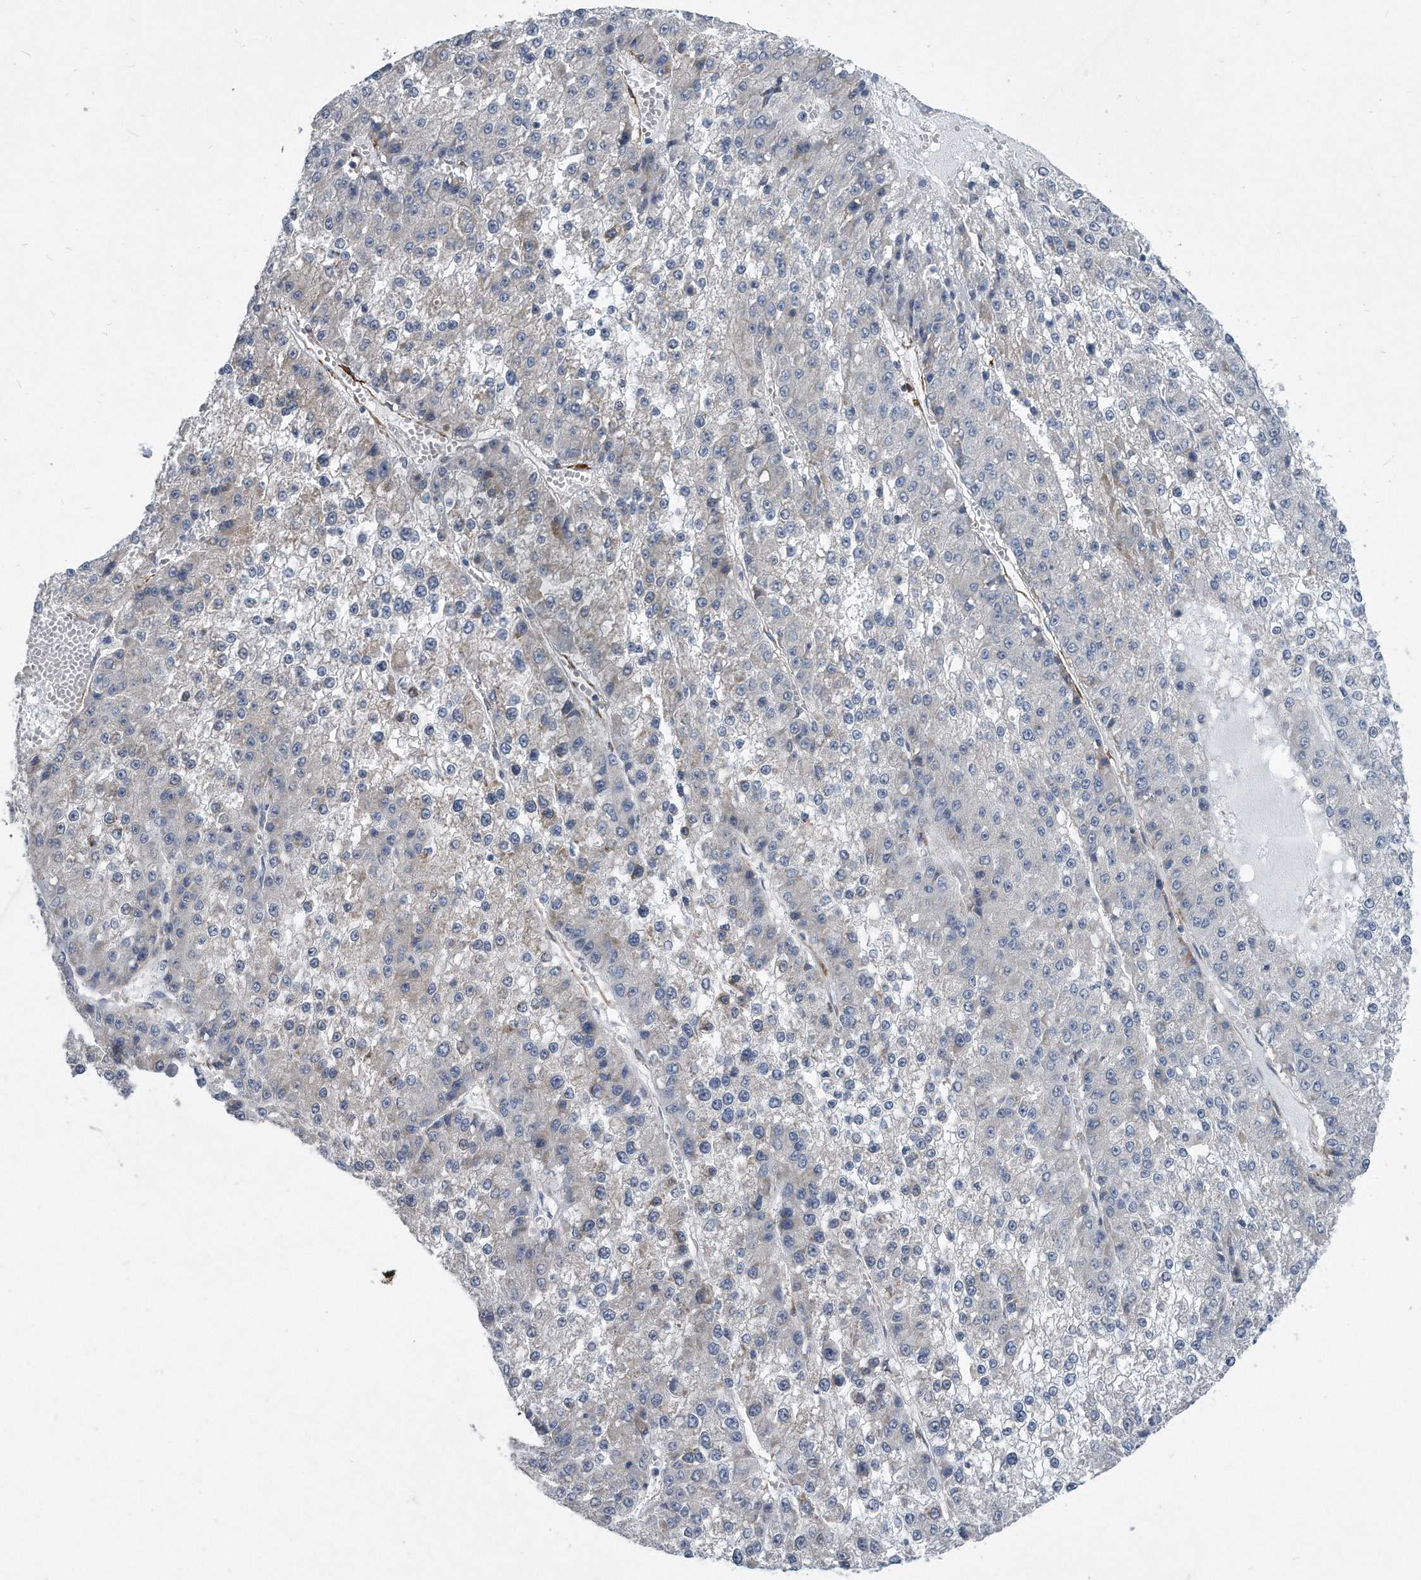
{"staining": {"intensity": "negative", "quantity": "none", "location": "none"}, "tissue": "liver cancer", "cell_type": "Tumor cells", "image_type": "cancer", "snomed": [{"axis": "morphology", "description": "Carcinoma, Hepatocellular, NOS"}, {"axis": "topography", "description": "Liver"}], "caption": "Protein analysis of liver hepatocellular carcinoma exhibits no significant staining in tumor cells.", "gene": "EIF2B4", "patient": {"sex": "female", "age": 73}}